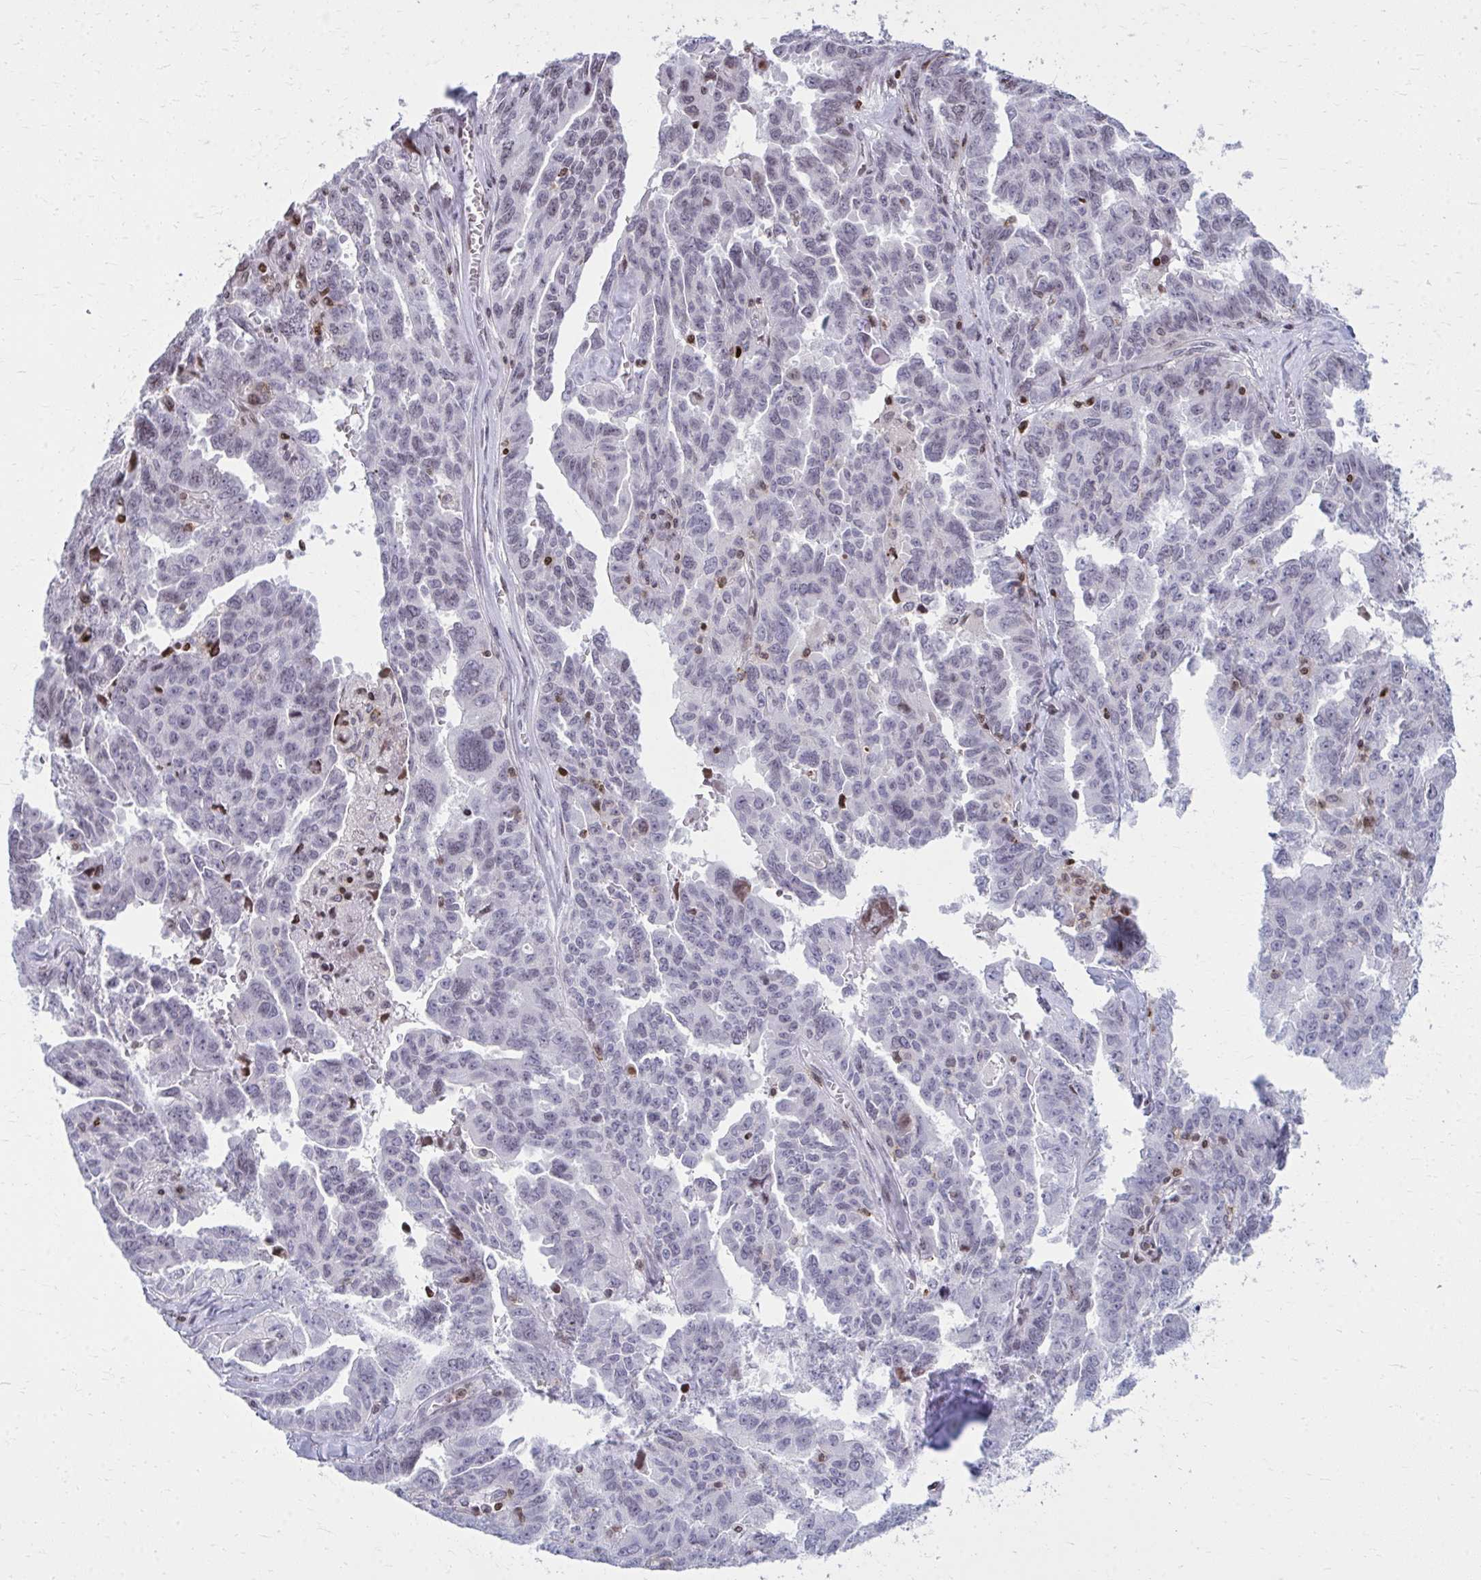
{"staining": {"intensity": "negative", "quantity": "none", "location": "none"}, "tissue": "ovarian cancer", "cell_type": "Tumor cells", "image_type": "cancer", "snomed": [{"axis": "morphology", "description": "Adenocarcinoma, NOS"}, {"axis": "morphology", "description": "Carcinoma, endometroid"}, {"axis": "topography", "description": "Ovary"}], "caption": "Immunohistochemical staining of ovarian cancer (endometroid carcinoma) reveals no significant staining in tumor cells. (IHC, brightfield microscopy, high magnification).", "gene": "AP5M1", "patient": {"sex": "female", "age": 72}}